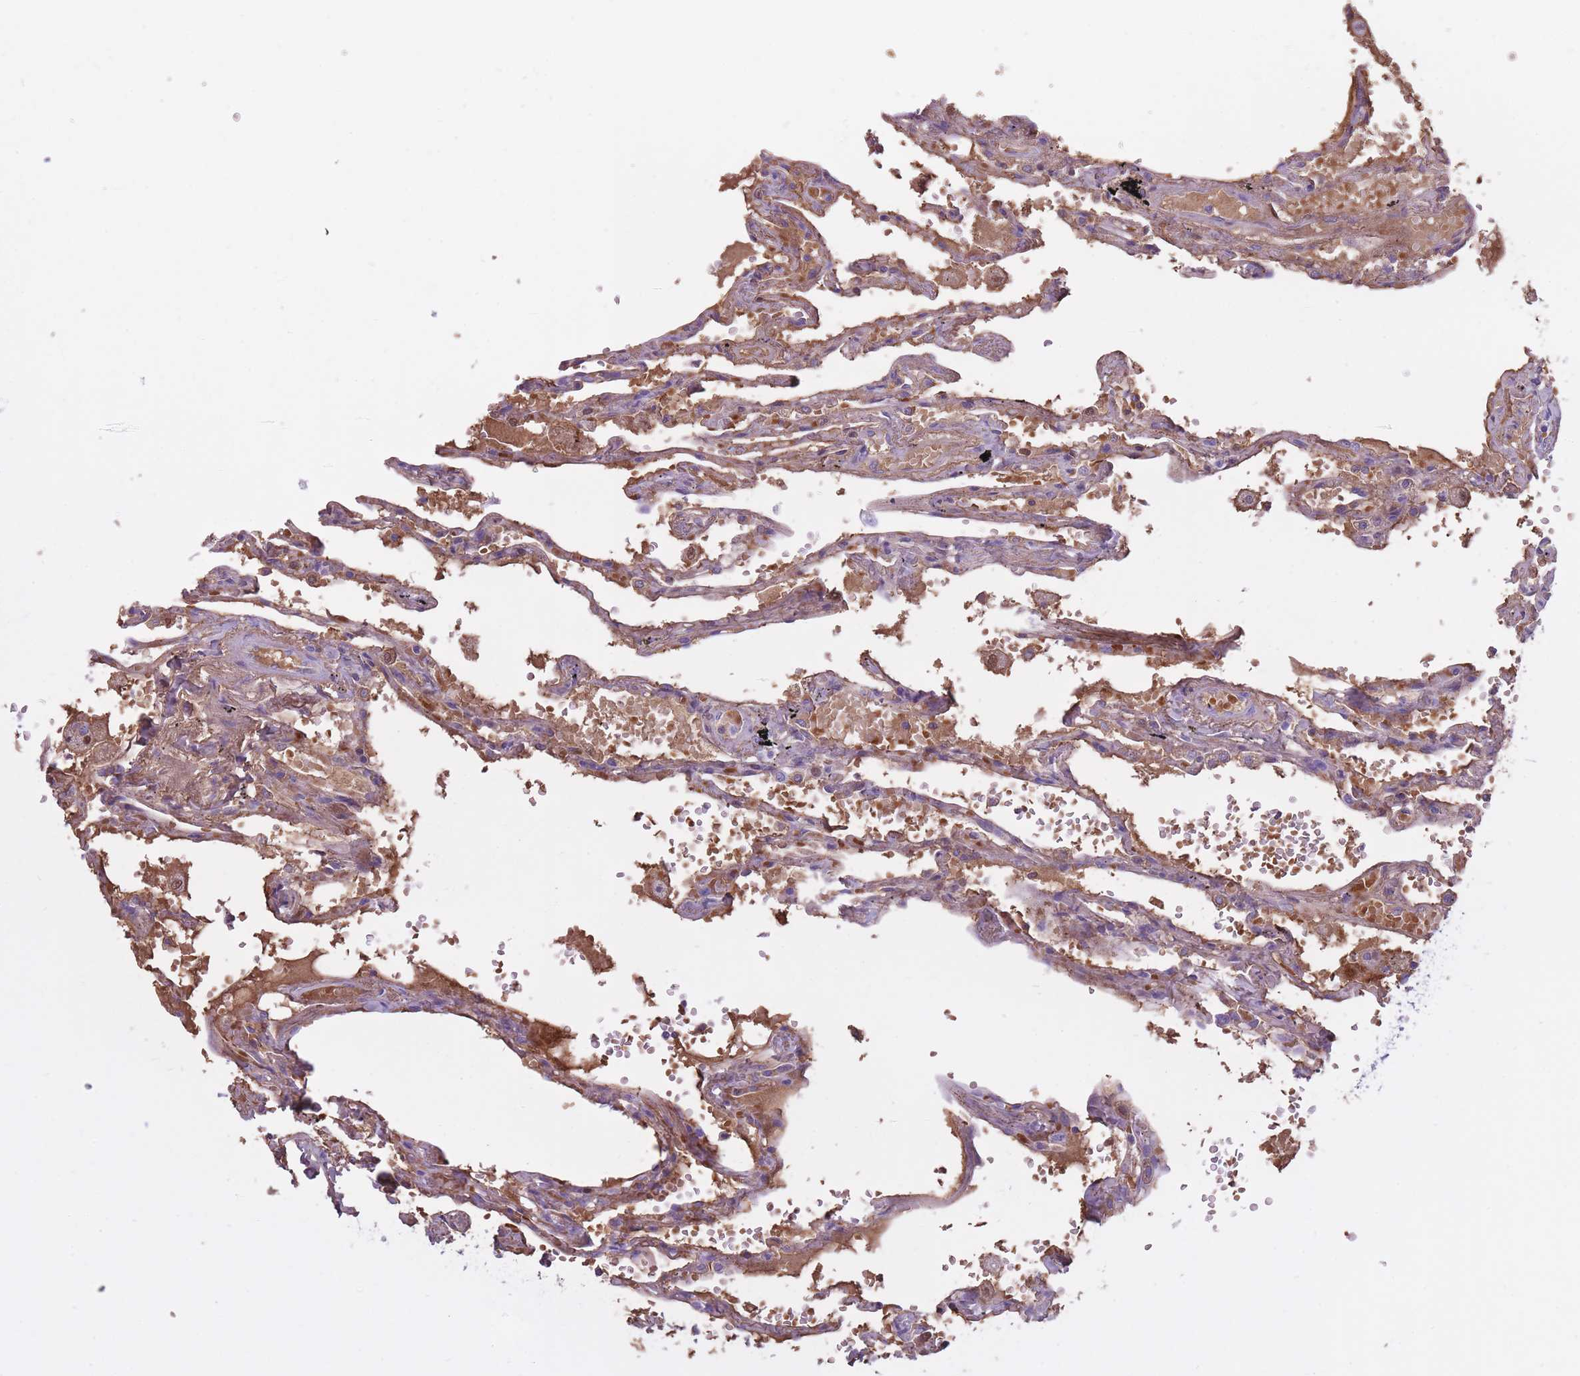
{"staining": {"intensity": "moderate", "quantity": "25%-75%", "location": "cytoplasmic/membranous"}, "tissue": "lung", "cell_type": "Alveolar cells", "image_type": "normal", "snomed": [{"axis": "morphology", "description": "Normal tissue, NOS"}, {"axis": "topography", "description": "Lung"}], "caption": "Protein staining displays moderate cytoplasmic/membranous staining in about 25%-75% of alveolar cells in unremarkable lung. (DAB (3,3'-diaminobenzidine) IHC, brown staining for protein, blue staining for nuclei).", "gene": "AP3S1", "patient": {"sex": "female", "age": 67}}